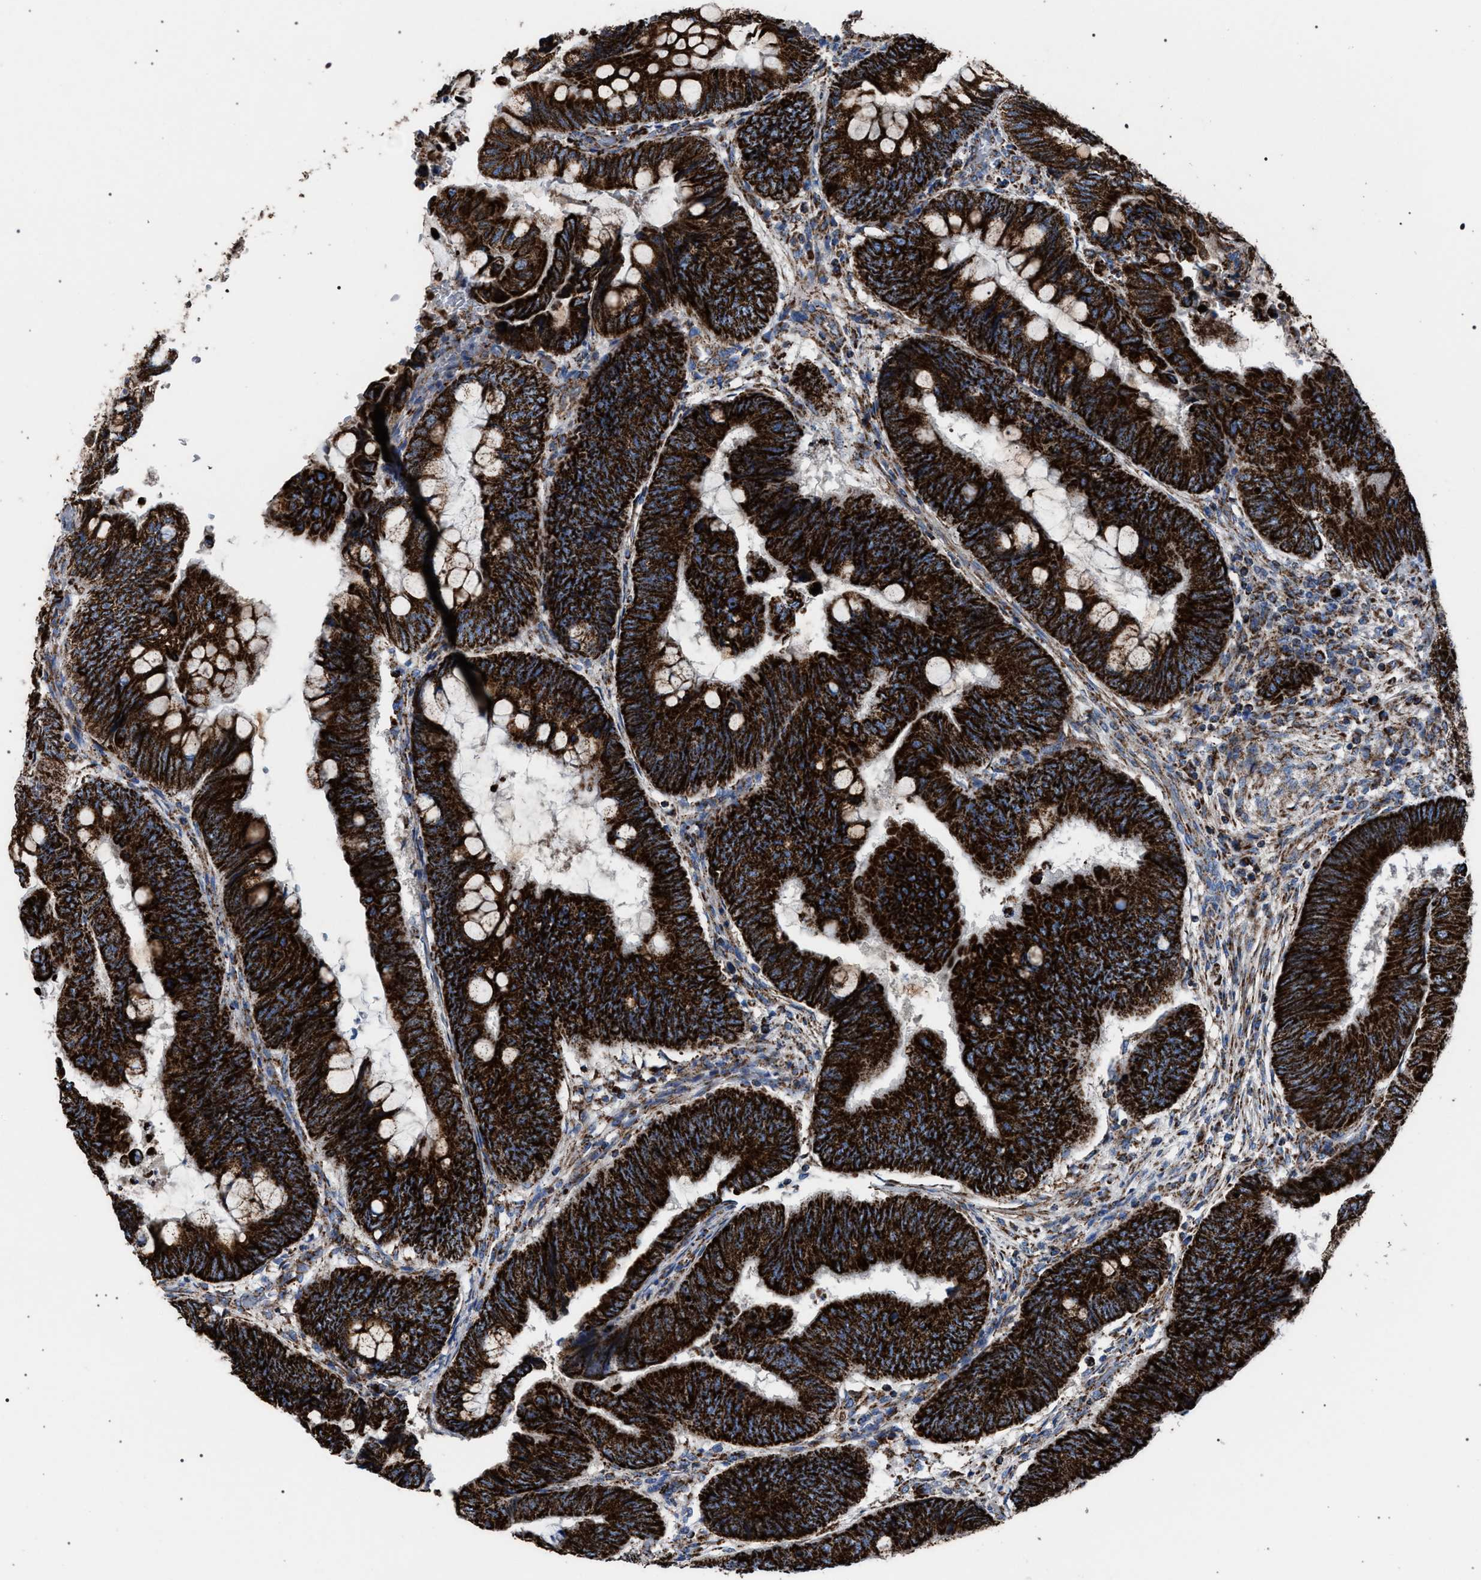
{"staining": {"intensity": "strong", "quantity": ">75%", "location": "cytoplasmic/membranous"}, "tissue": "colorectal cancer", "cell_type": "Tumor cells", "image_type": "cancer", "snomed": [{"axis": "morphology", "description": "Normal tissue, NOS"}, {"axis": "morphology", "description": "Adenocarcinoma, NOS"}, {"axis": "topography", "description": "Rectum"}, {"axis": "topography", "description": "Peripheral nerve tissue"}], "caption": "IHC histopathology image of human adenocarcinoma (colorectal) stained for a protein (brown), which demonstrates high levels of strong cytoplasmic/membranous expression in approximately >75% of tumor cells.", "gene": "VPS13A", "patient": {"sex": "male", "age": 92}}